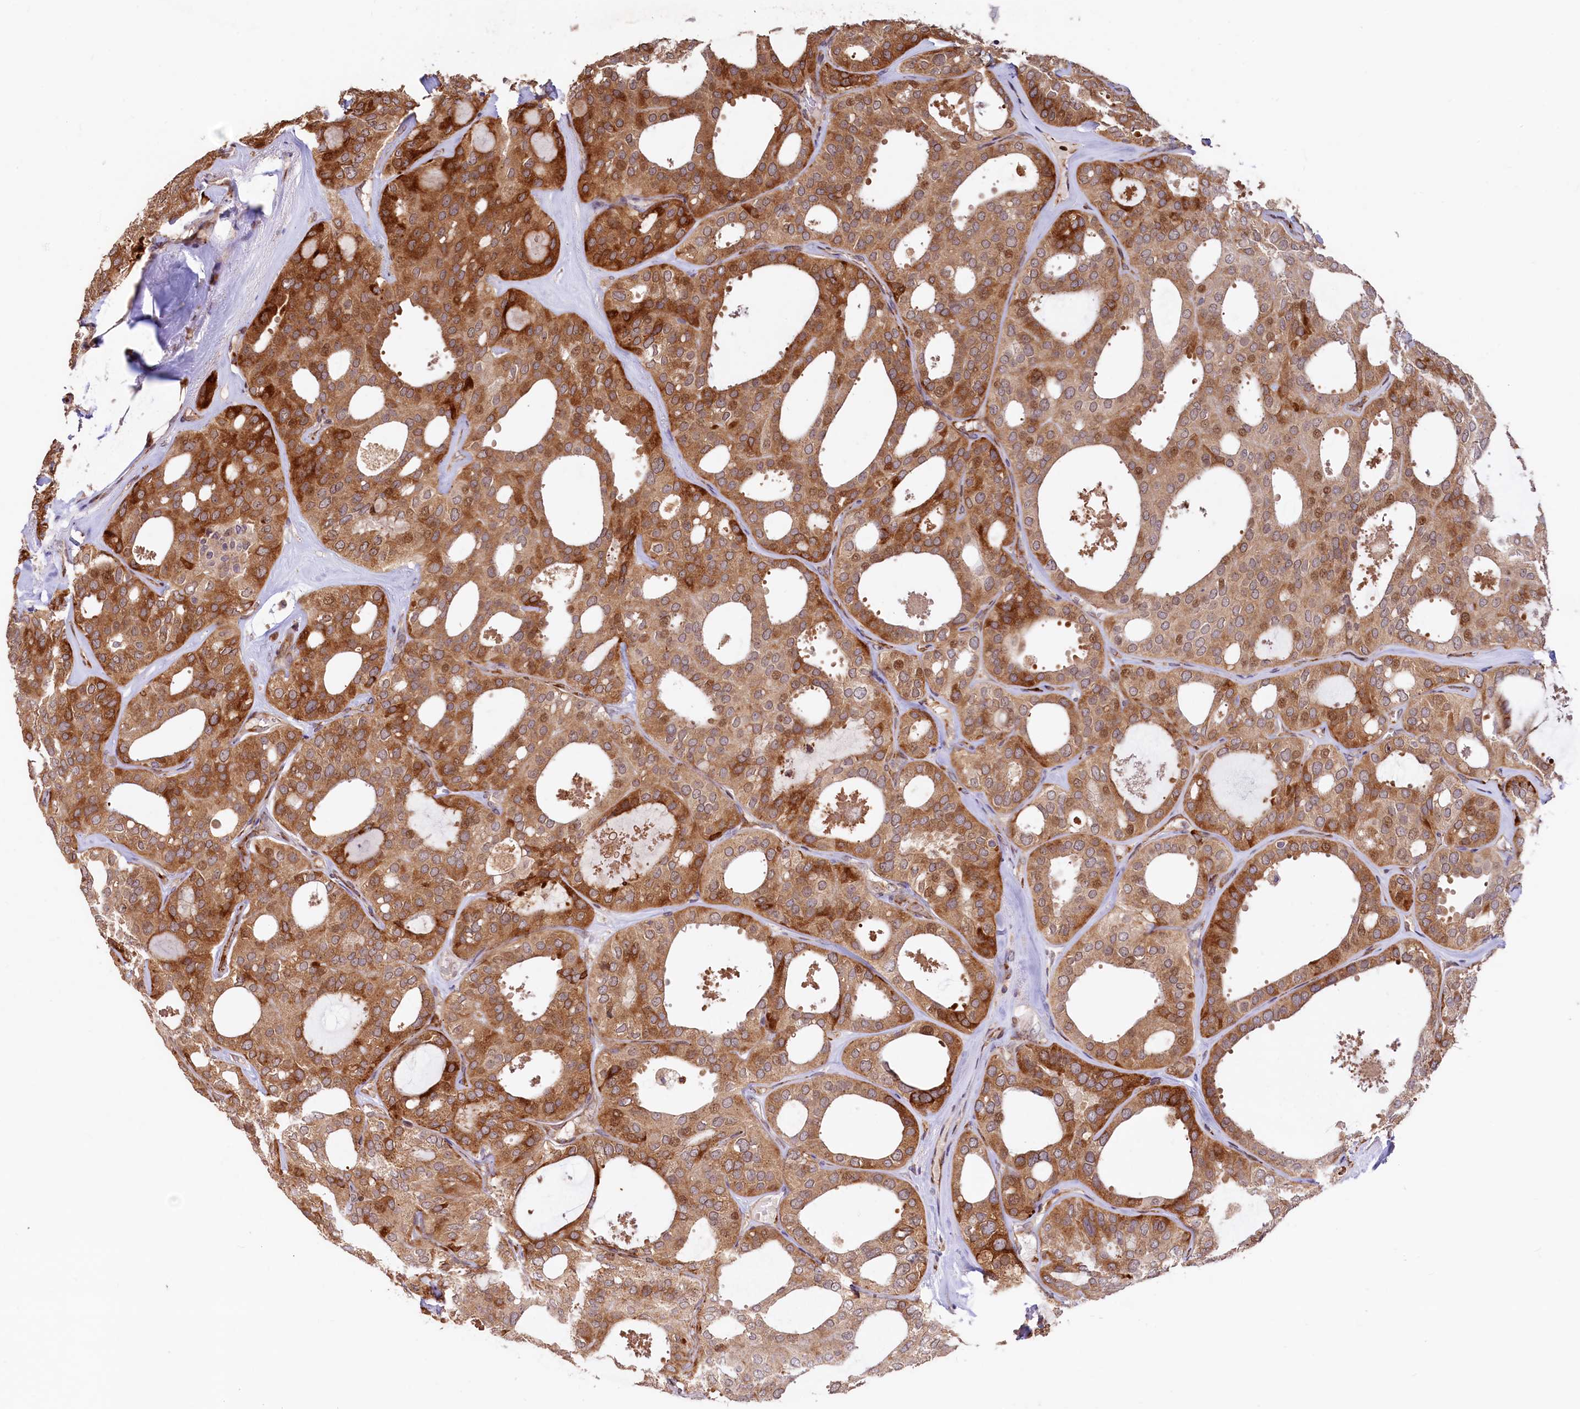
{"staining": {"intensity": "strong", "quantity": ">75%", "location": "cytoplasmic/membranous"}, "tissue": "thyroid cancer", "cell_type": "Tumor cells", "image_type": "cancer", "snomed": [{"axis": "morphology", "description": "Follicular adenoma carcinoma, NOS"}, {"axis": "topography", "description": "Thyroid gland"}], "caption": "Strong cytoplasmic/membranous expression is identified in approximately >75% of tumor cells in follicular adenoma carcinoma (thyroid). The protein is shown in brown color, while the nuclei are stained blue.", "gene": "C5orf15", "patient": {"sex": "male", "age": 75}}